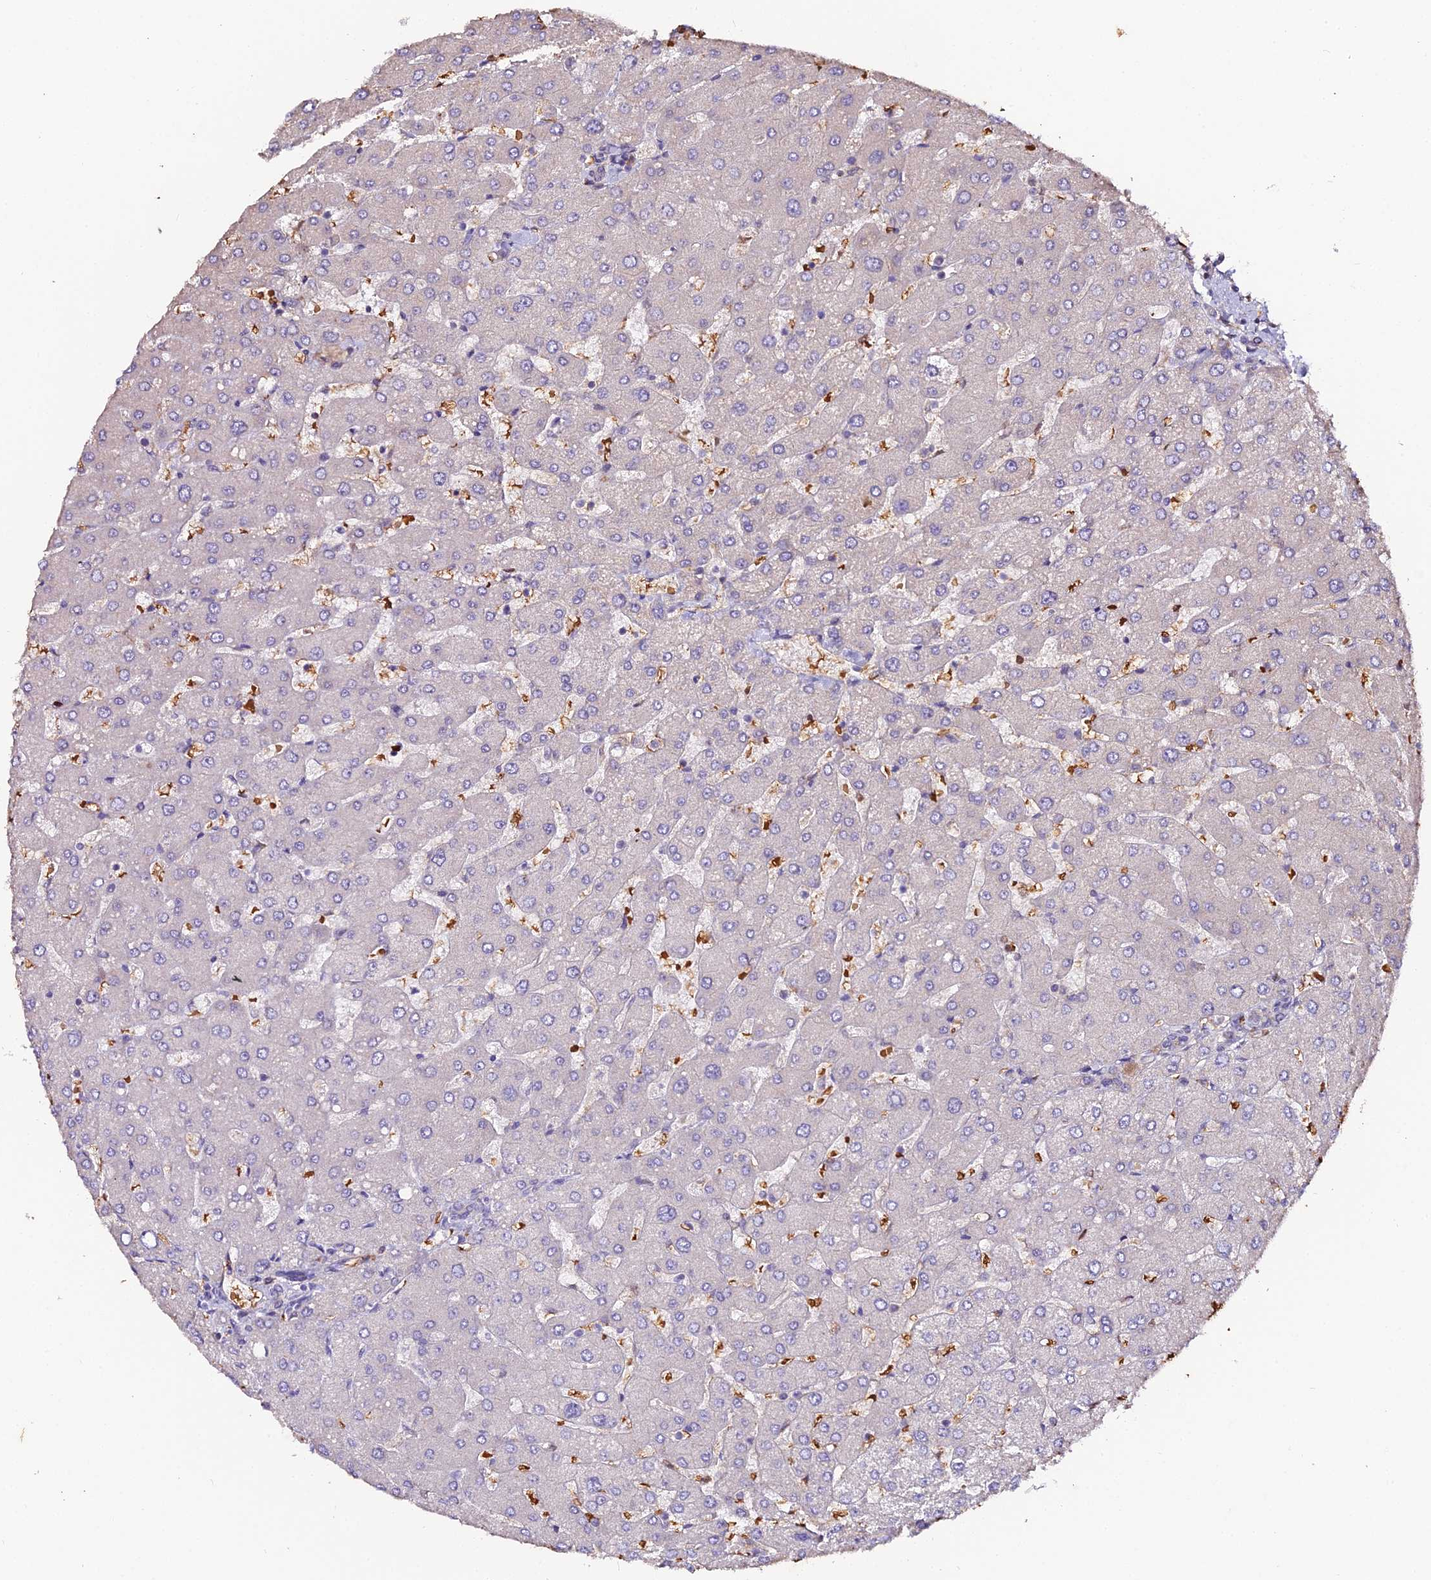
{"staining": {"intensity": "weak", "quantity": "<25%", "location": "cytoplasmic/membranous"}, "tissue": "liver", "cell_type": "Cholangiocytes", "image_type": "normal", "snomed": [{"axis": "morphology", "description": "Normal tissue, NOS"}, {"axis": "topography", "description": "Liver"}], "caption": "Immunohistochemistry (IHC) of benign liver displays no expression in cholangiocytes. (Stains: DAB IHC with hematoxylin counter stain, Microscopy: brightfield microscopy at high magnification).", "gene": "ZDBF2", "patient": {"sex": "male", "age": 55}}